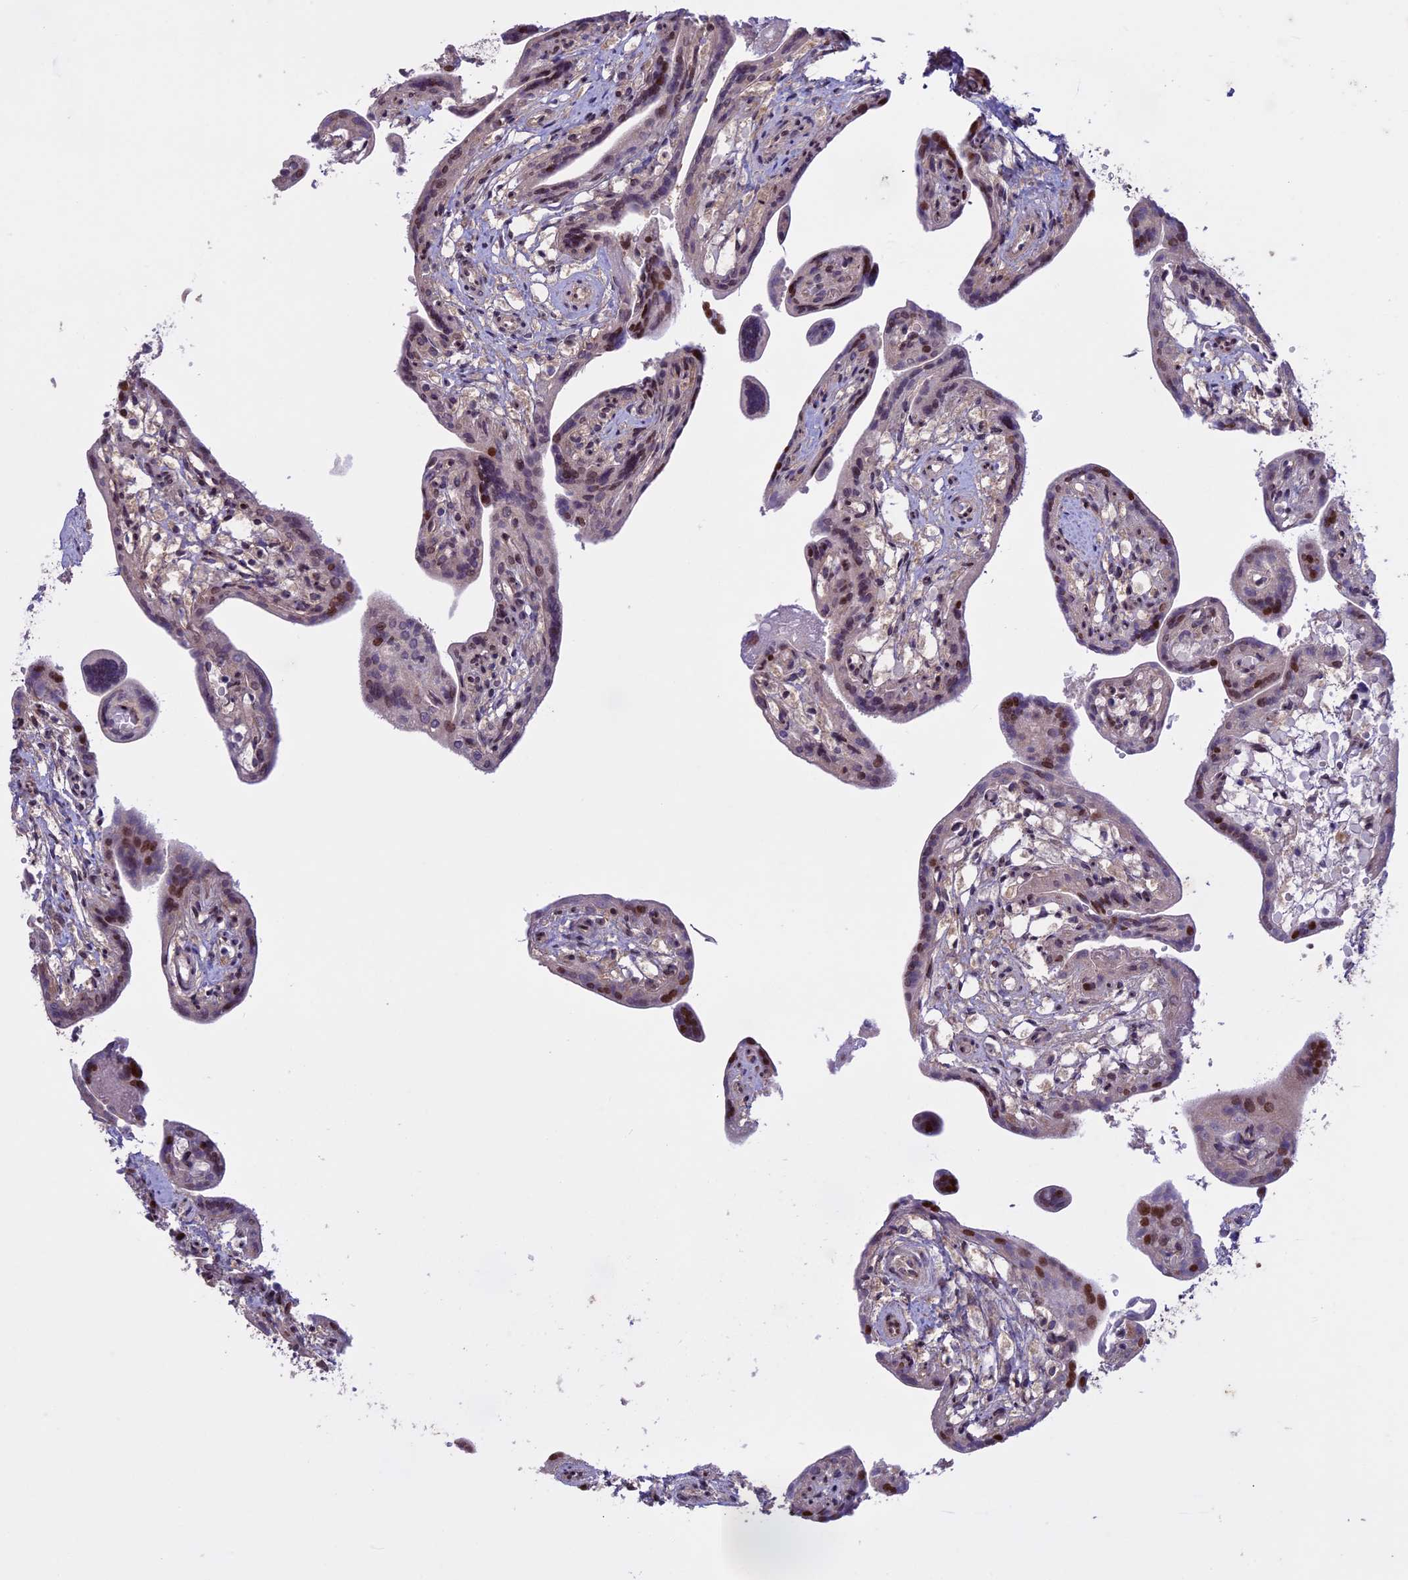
{"staining": {"intensity": "moderate", "quantity": "25%-75%", "location": "cytoplasmic/membranous,nuclear"}, "tissue": "placenta", "cell_type": "Trophoblastic cells", "image_type": "normal", "snomed": [{"axis": "morphology", "description": "Normal tissue, NOS"}, {"axis": "topography", "description": "Placenta"}], "caption": "Brown immunohistochemical staining in benign placenta shows moderate cytoplasmic/membranous,nuclear staining in approximately 25%-75% of trophoblastic cells.", "gene": "MAN2C1", "patient": {"sex": "female", "age": 37}}